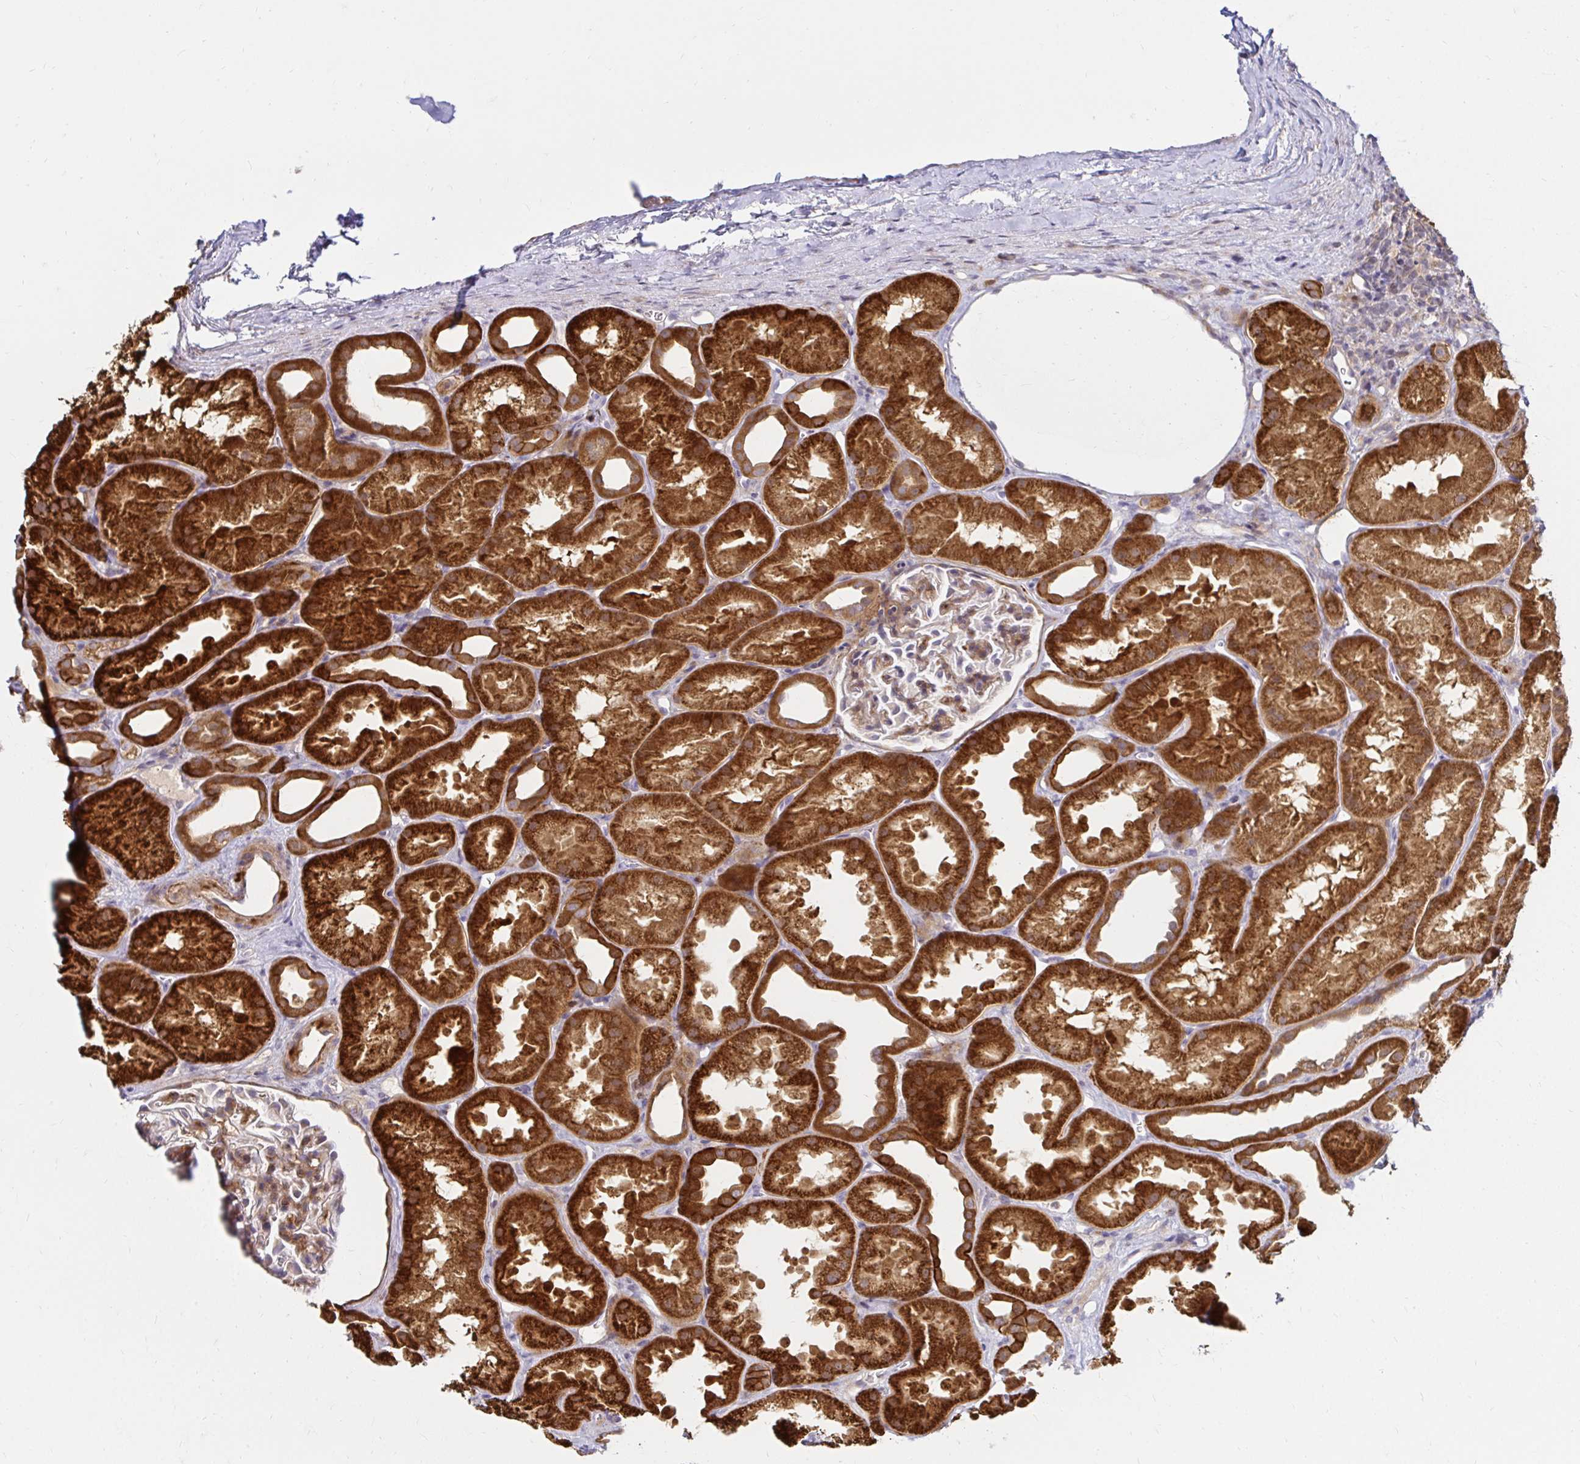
{"staining": {"intensity": "moderate", "quantity": "25%-75%", "location": "cytoplasmic/membranous"}, "tissue": "kidney", "cell_type": "Cells in glomeruli", "image_type": "normal", "snomed": [{"axis": "morphology", "description": "Normal tissue, NOS"}, {"axis": "topography", "description": "Kidney"}], "caption": "Protein staining of benign kidney reveals moderate cytoplasmic/membranous expression in about 25%-75% of cells in glomeruli.", "gene": "ITGA2", "patient": {"sex": "male", "age": 61}}